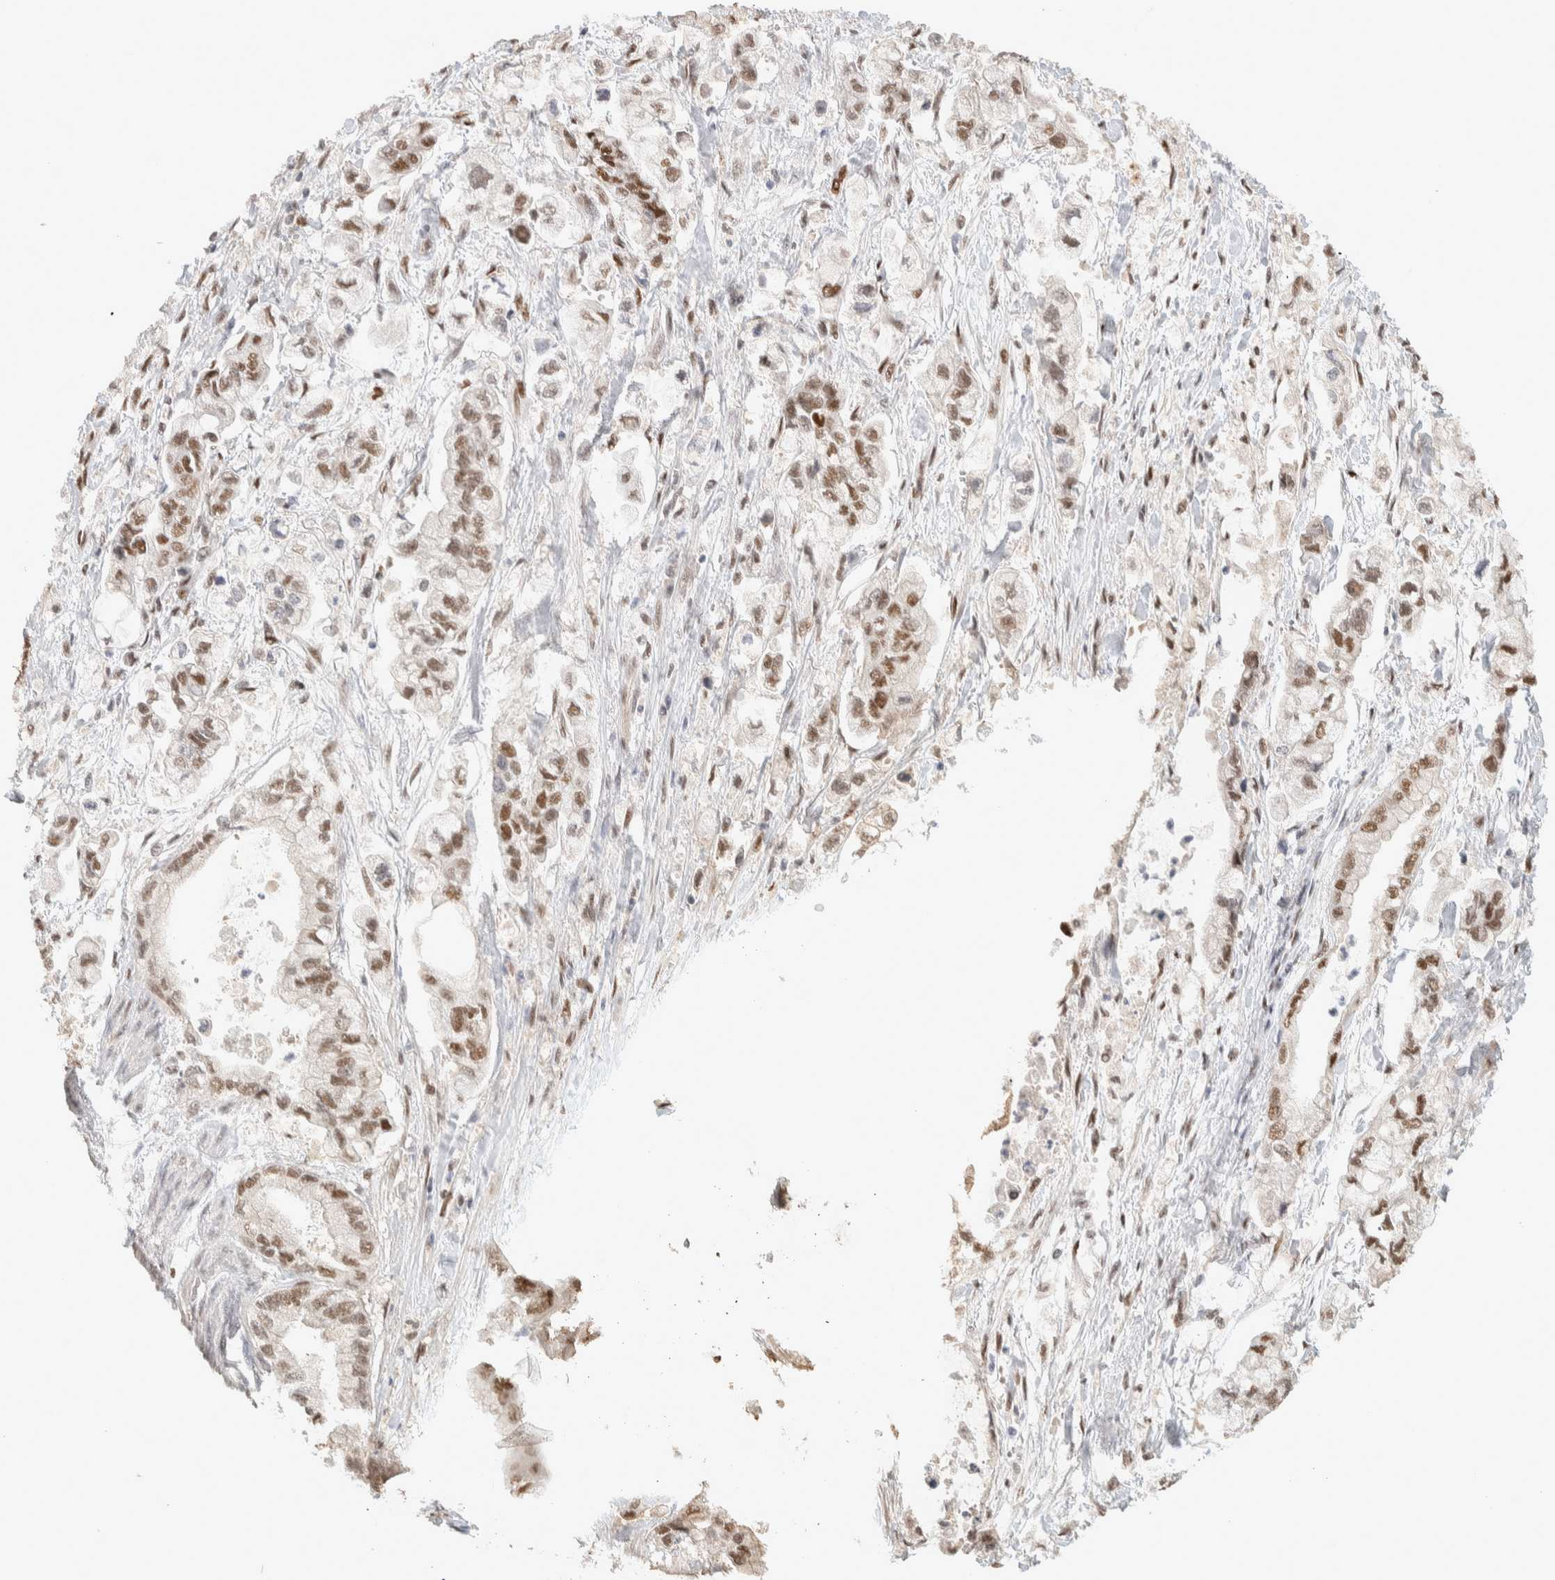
{"staining": {"intensity": "moderate", "quantity": ">75%", "location": "nuclear"}, "tissue": "stomach cancer", "cell_type": "Tumor cells", "image_type": "cancer", "snomed": [{"axis": "morphology", "description": "Normal tissue, NOS"}, {"axis": "morphology", "description": "Adenocarcinoma, NOS"}, {"axis": "topography", "description": "Stomach"}], "caption": "Immunohistochemical staining of stomach cancer (adenocarcinoma) reveals moderate nuclear protein expression in approximately >75% of tumor cells.", "gene": "PUS7", "patient": {"sex": "male", "age": 62}}